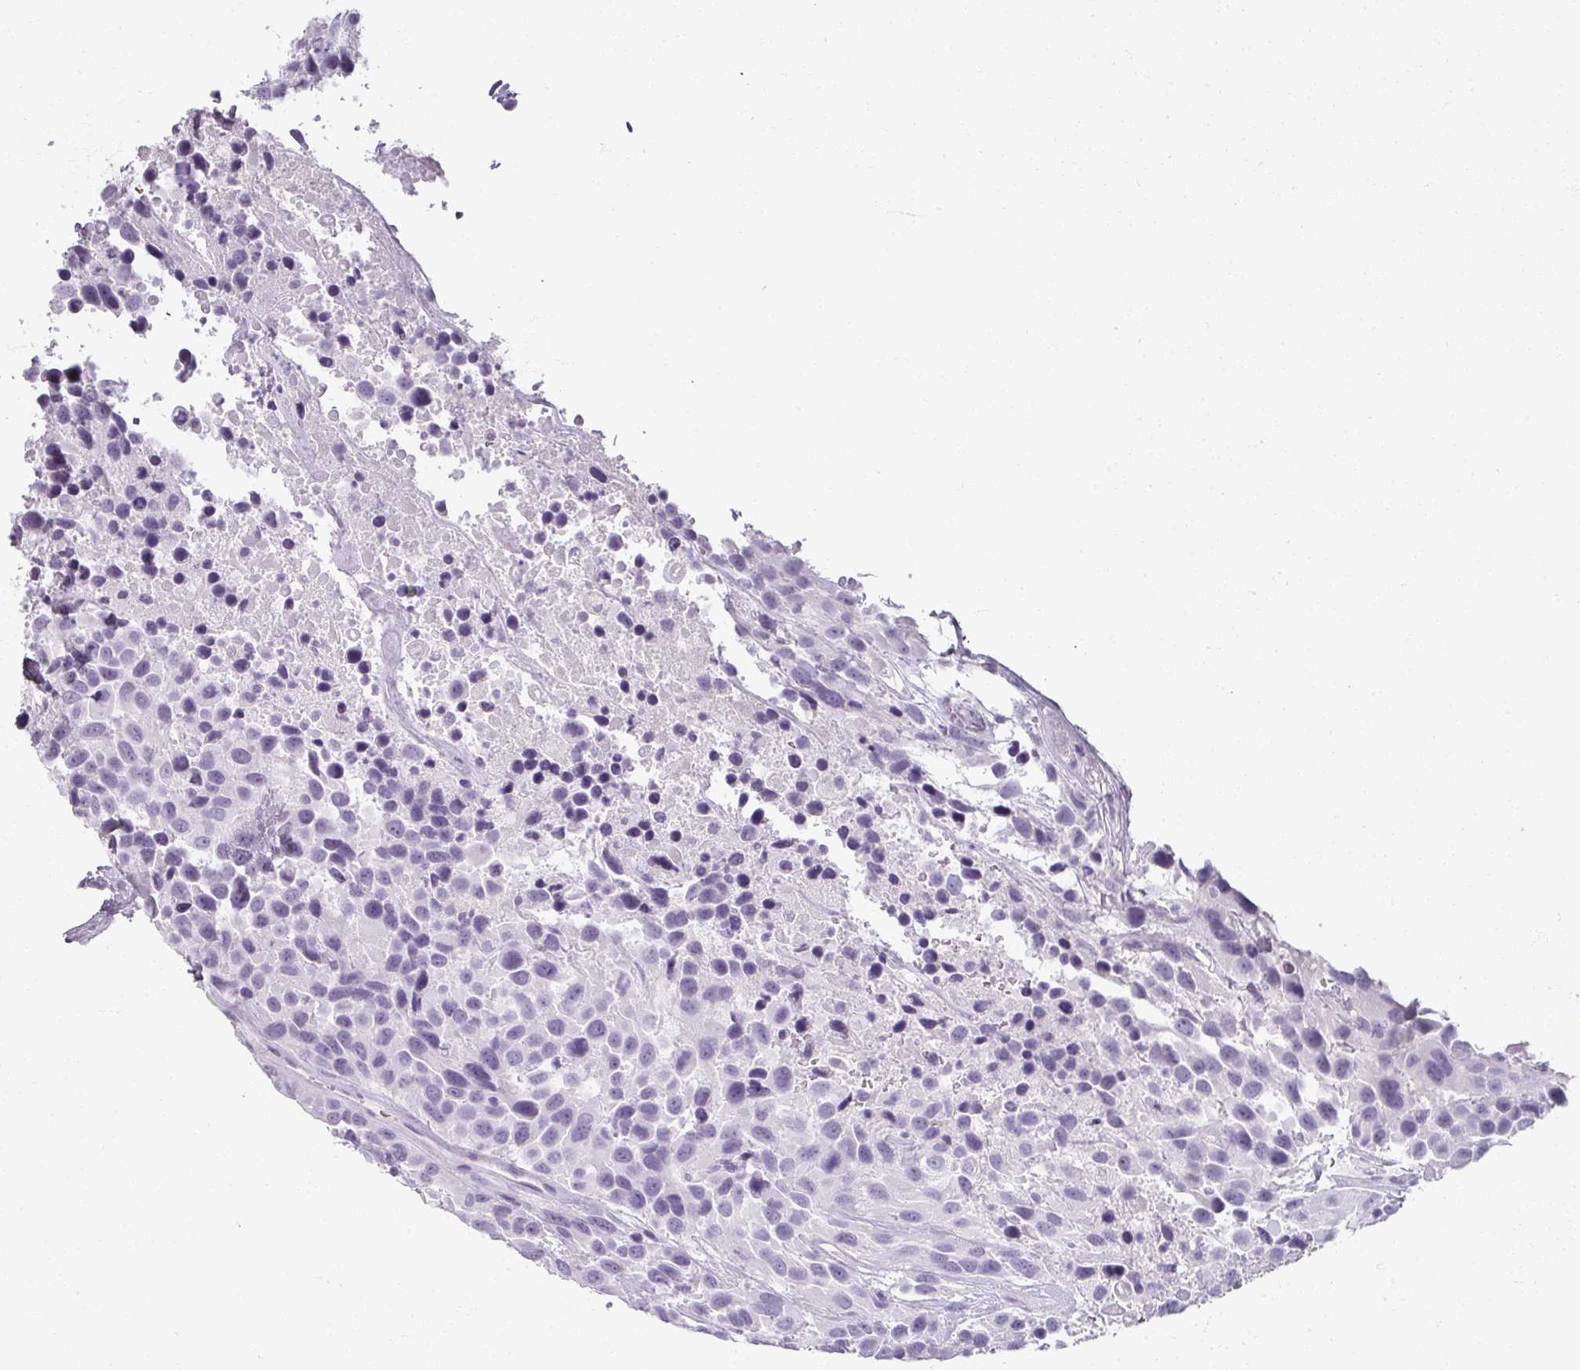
{"staining": {"intensity": "negative", "quantity": "none", "location": "none"}, "tissue": "urothelial cancer", "cell_type": "Tumor cells", "image_type": "cancer", "snomed": [{"axis": "morphology", "description": "Urothelial carcinoma, High grade"}, {"axis": "topography", "description": "Urinary bladder"}], "caption": "Tumor cells are negative for brown protein staining in urothelial carcinoma (high-grade). The staining was performed using DAB (3,3'-diaminobenzidine) to visualize the protein expression in brown, while the nuclei were stained in blue with hematoxylin (Magnification: 20x).", "gene": "REG3G", "patient": {"sex": "female", "age": 70}}